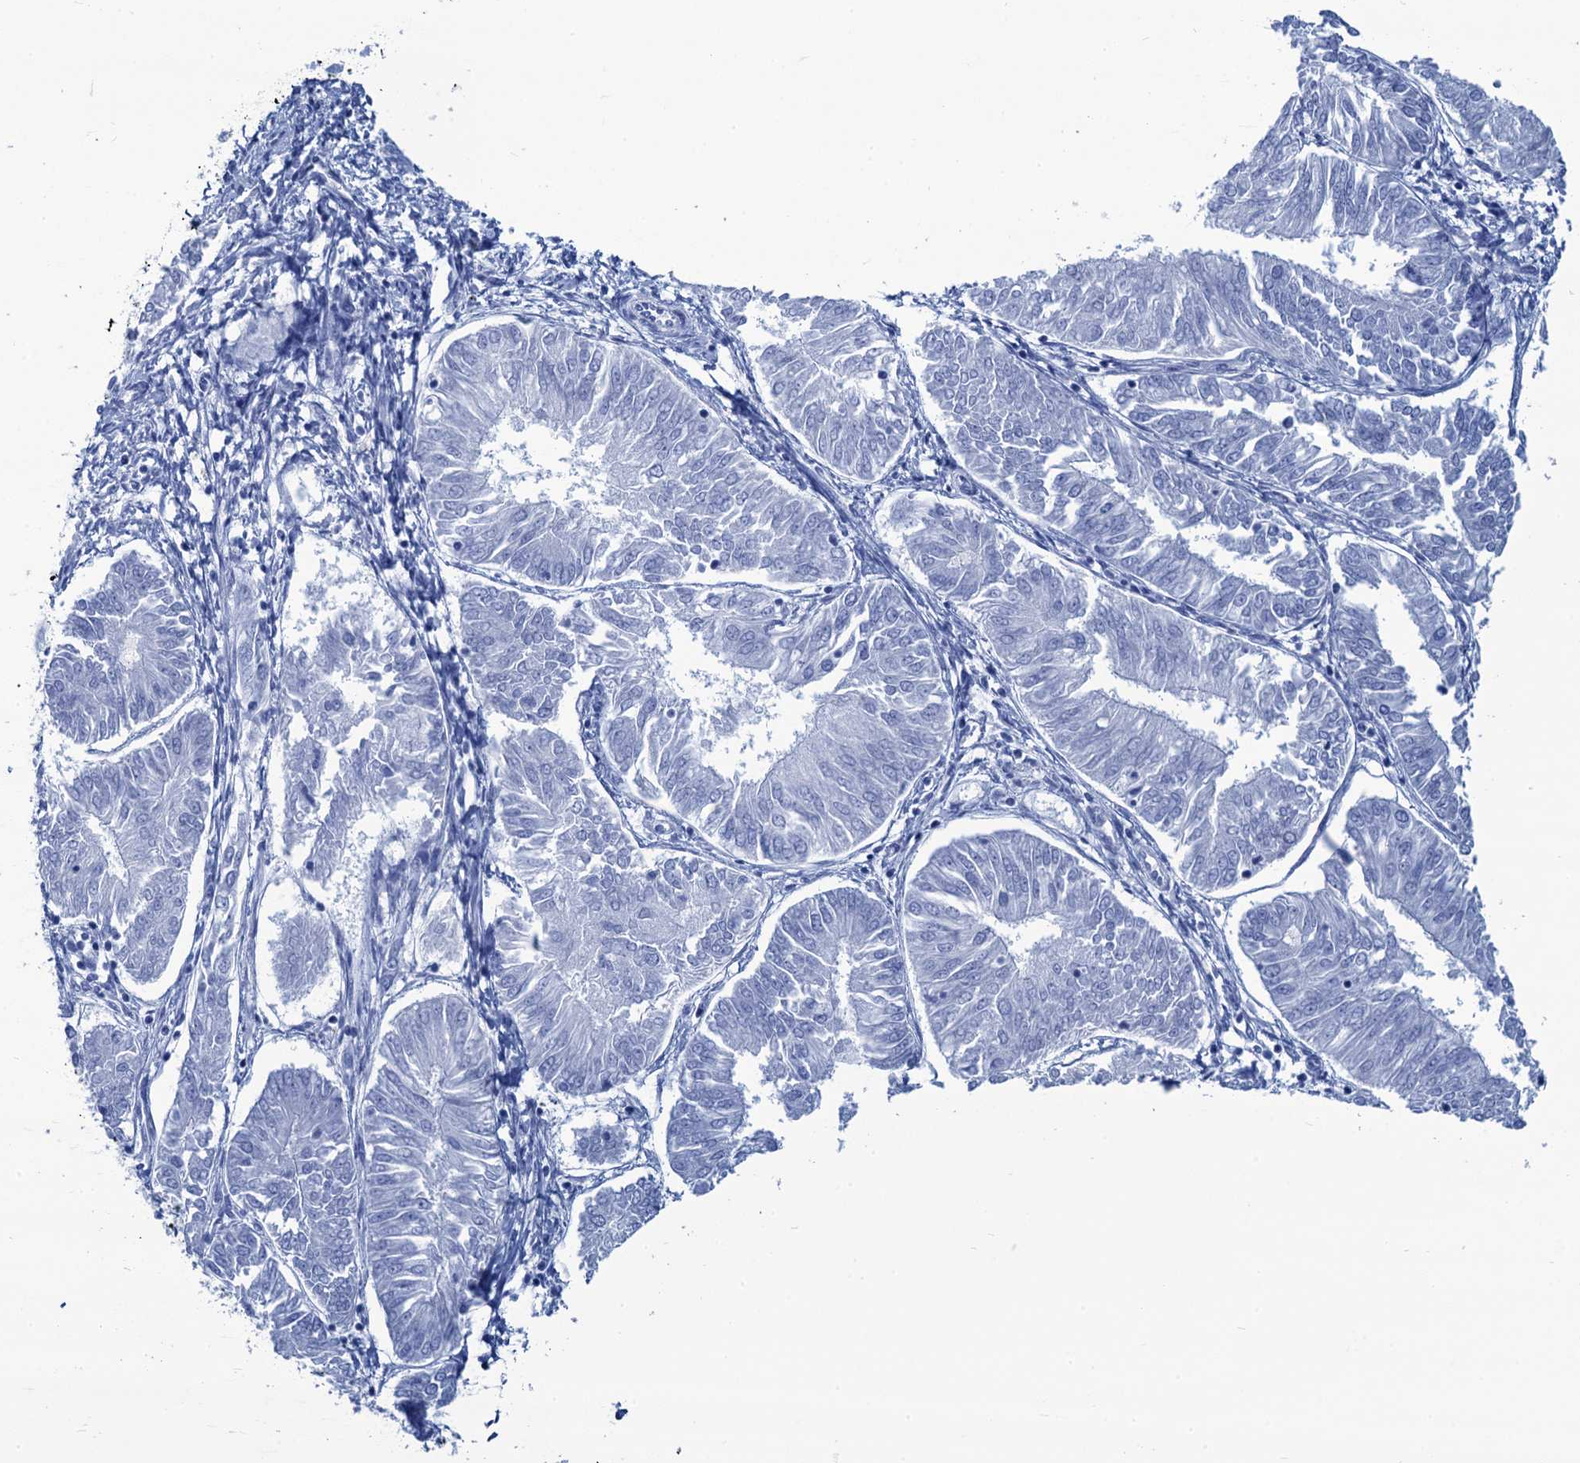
{"staining": {"intensity": "negative", "quantity": "none", "location": "none"}, "tissue": "endometrial cancer", "cell_type": "Tumor cells", "image_type": "cancer", "snomed": [{"axis": "morphology", "description": "Adenocarcinoma, NOS"}, {"axis": "topography", "description": "Endometrium"}], "caption": "Tumor cells show no significant protein positivity in adenocarcinoma (endometrial).", "gene": "CABYR", "patient": {"sex": "female", "age": 58}}